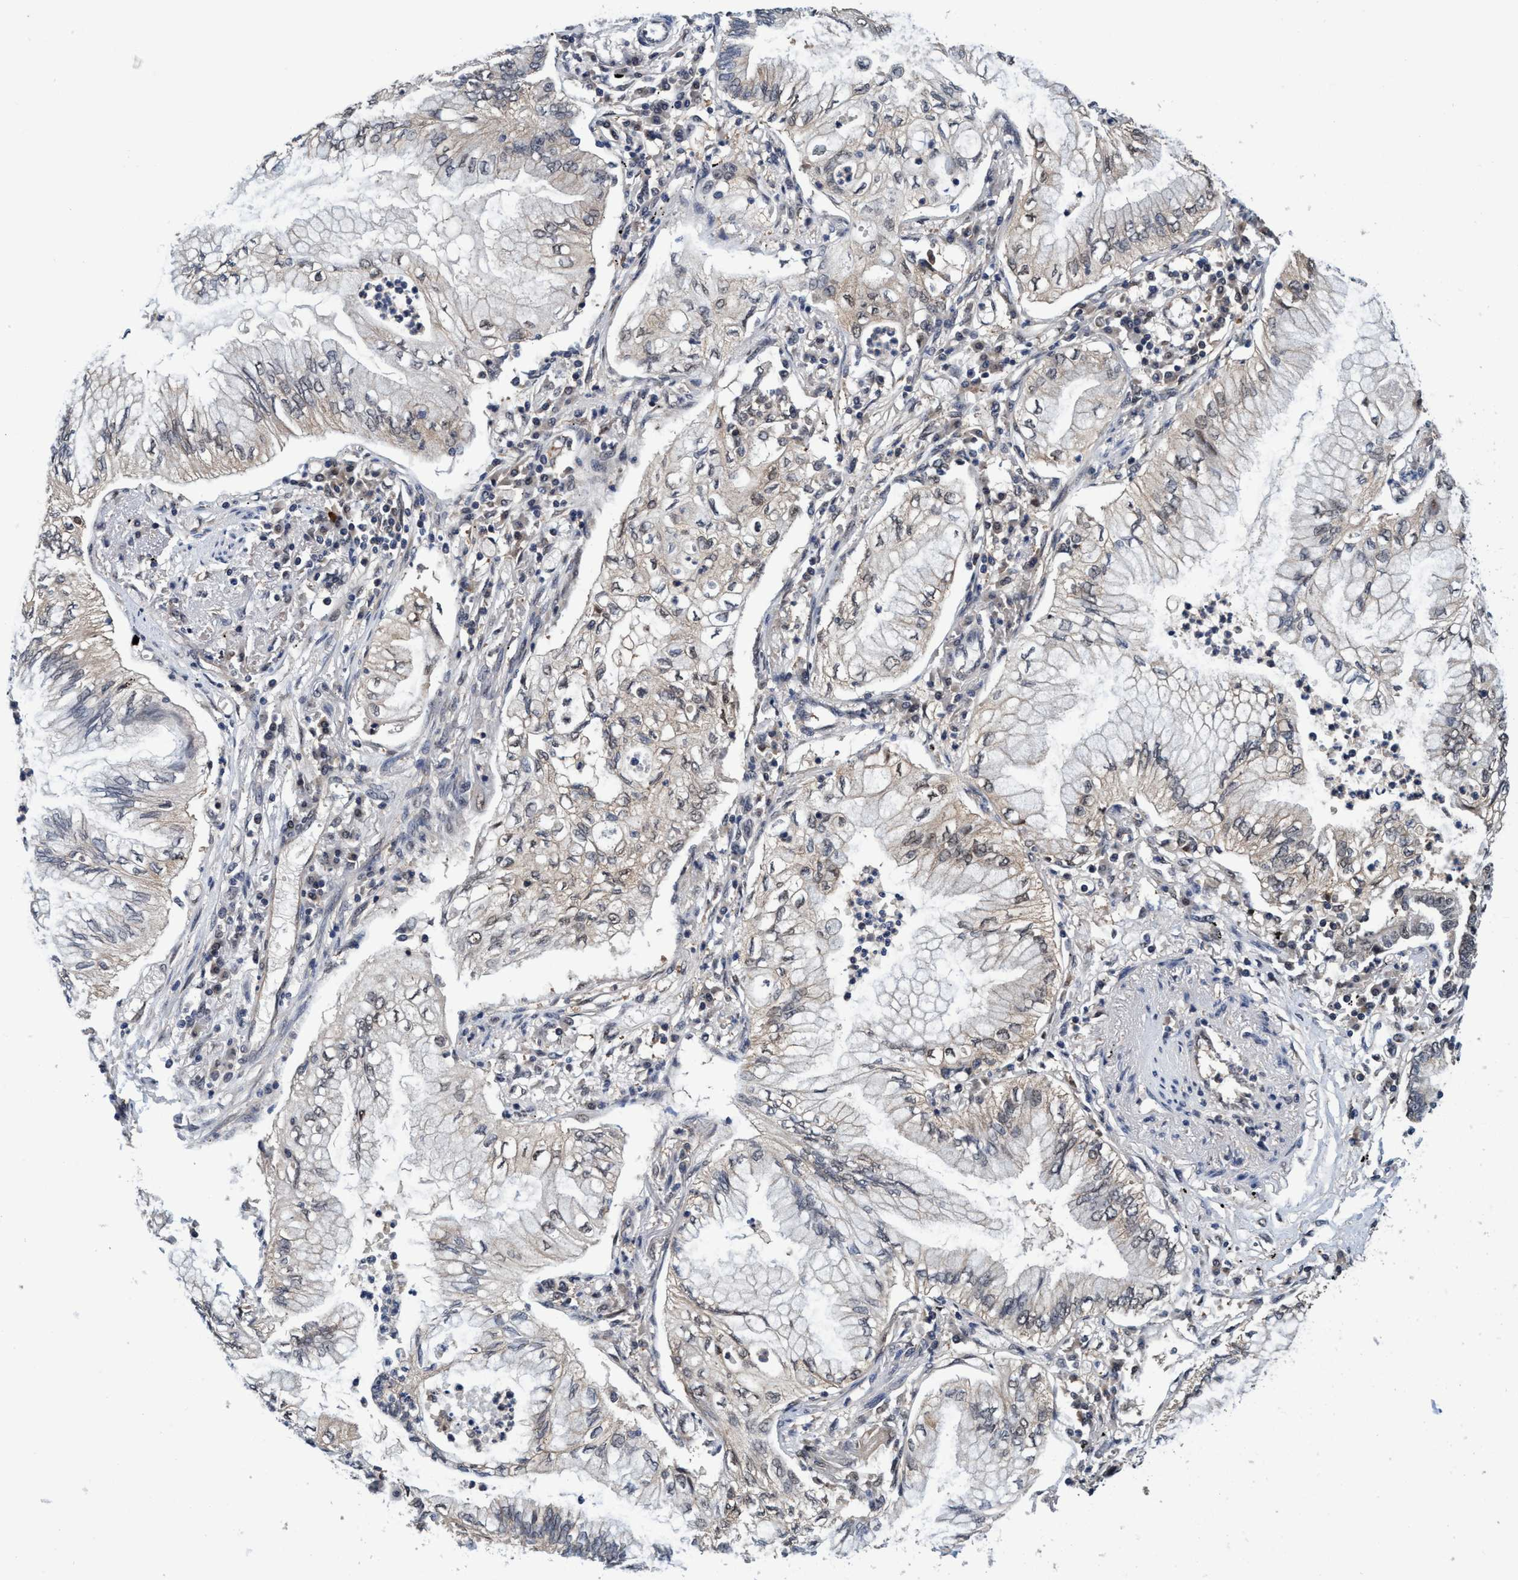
{"staining": {"intensity": "weak", "quantity": "25%-75%", "location": "cytoplasmic/membranous"}, "tissue": "lung cancer", "cell_type": "Tumor cells", "image_type": "cancer", "snomed": [{"axis": "morphology", "description": "Normal tissue, NOS"}, {"axis": "morphology", "description": "Adenocarcinoma, NOS"}, {"axis": "topography", "description": "Bronchus"}, {"axis": "topography", "description": "Lung"}], "caption": "Adenocarcinoma (lung) stained for a protein reveals weak cytoplasmic/membranous positivity in tumor cells. The protein is stained brown, and the nuclei are stained in blue (DAB (3,3'-diaminobenzidine) IHC with brightfield microscopy, high magnification).", "gene": "PSMD12", "patient": {"sex": "female", "age": 70}}